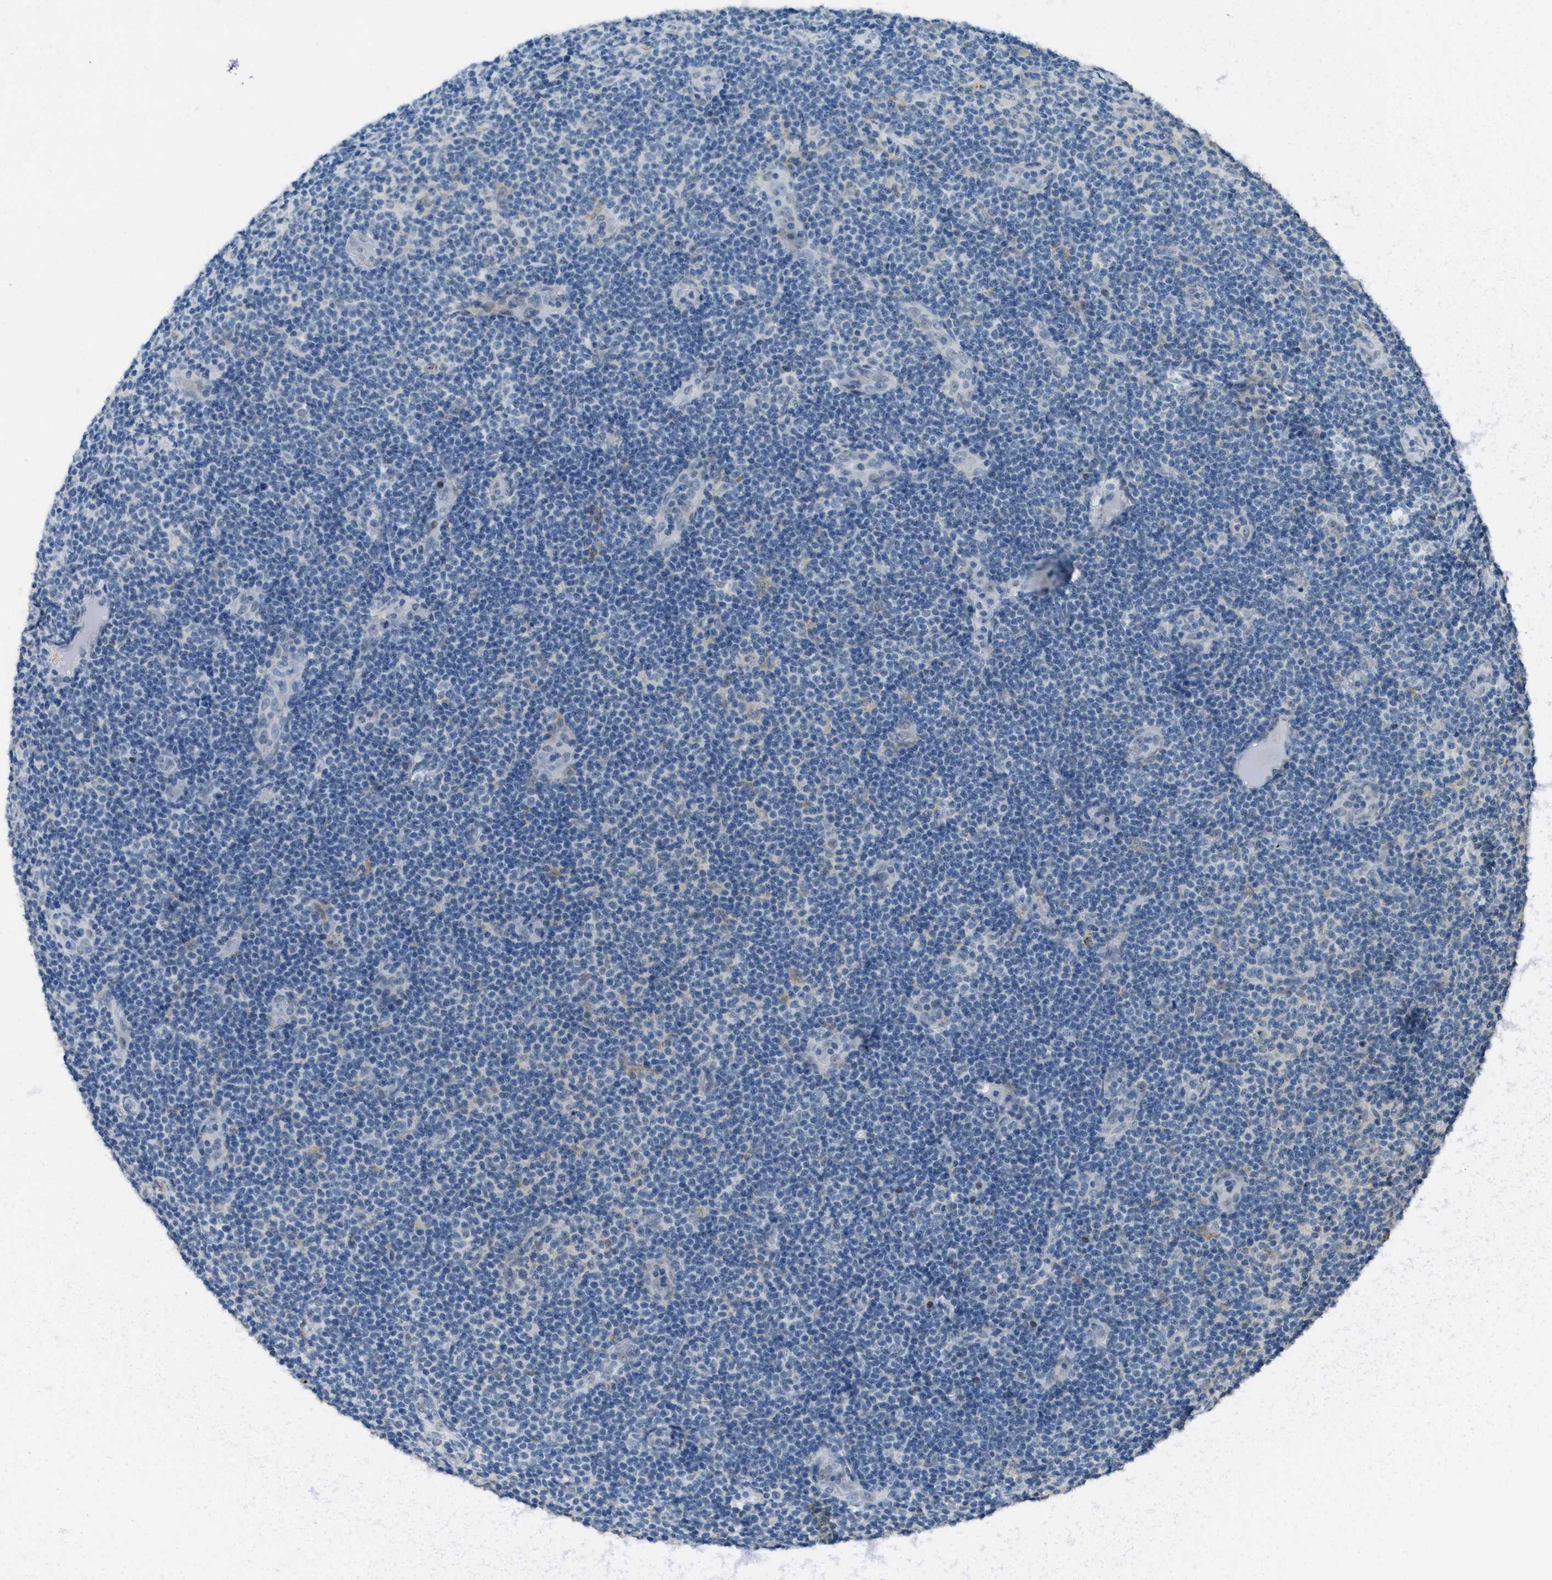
{"staining": {"intensity": "negative", "quantity": "none", "location": "none"}, "tissue": "lymphoma", "cell_type": "Tumor cells", "image_type": "cancer", "snomed": [{"axis": "morphology", "description": "Malignant lymphoma, non-Hodgkin's type, Low grade"}, {"axis": "topography", "description": "Lymph node"}], "caption": "This is an immunohistochemistry (IHC) micrograph of low-grade malignant lymphoma, non-Hodgkin's type. There is no staining in tumor cells.", "gene": "TTC13", "patient": {"sex": "male", "age": 83}}